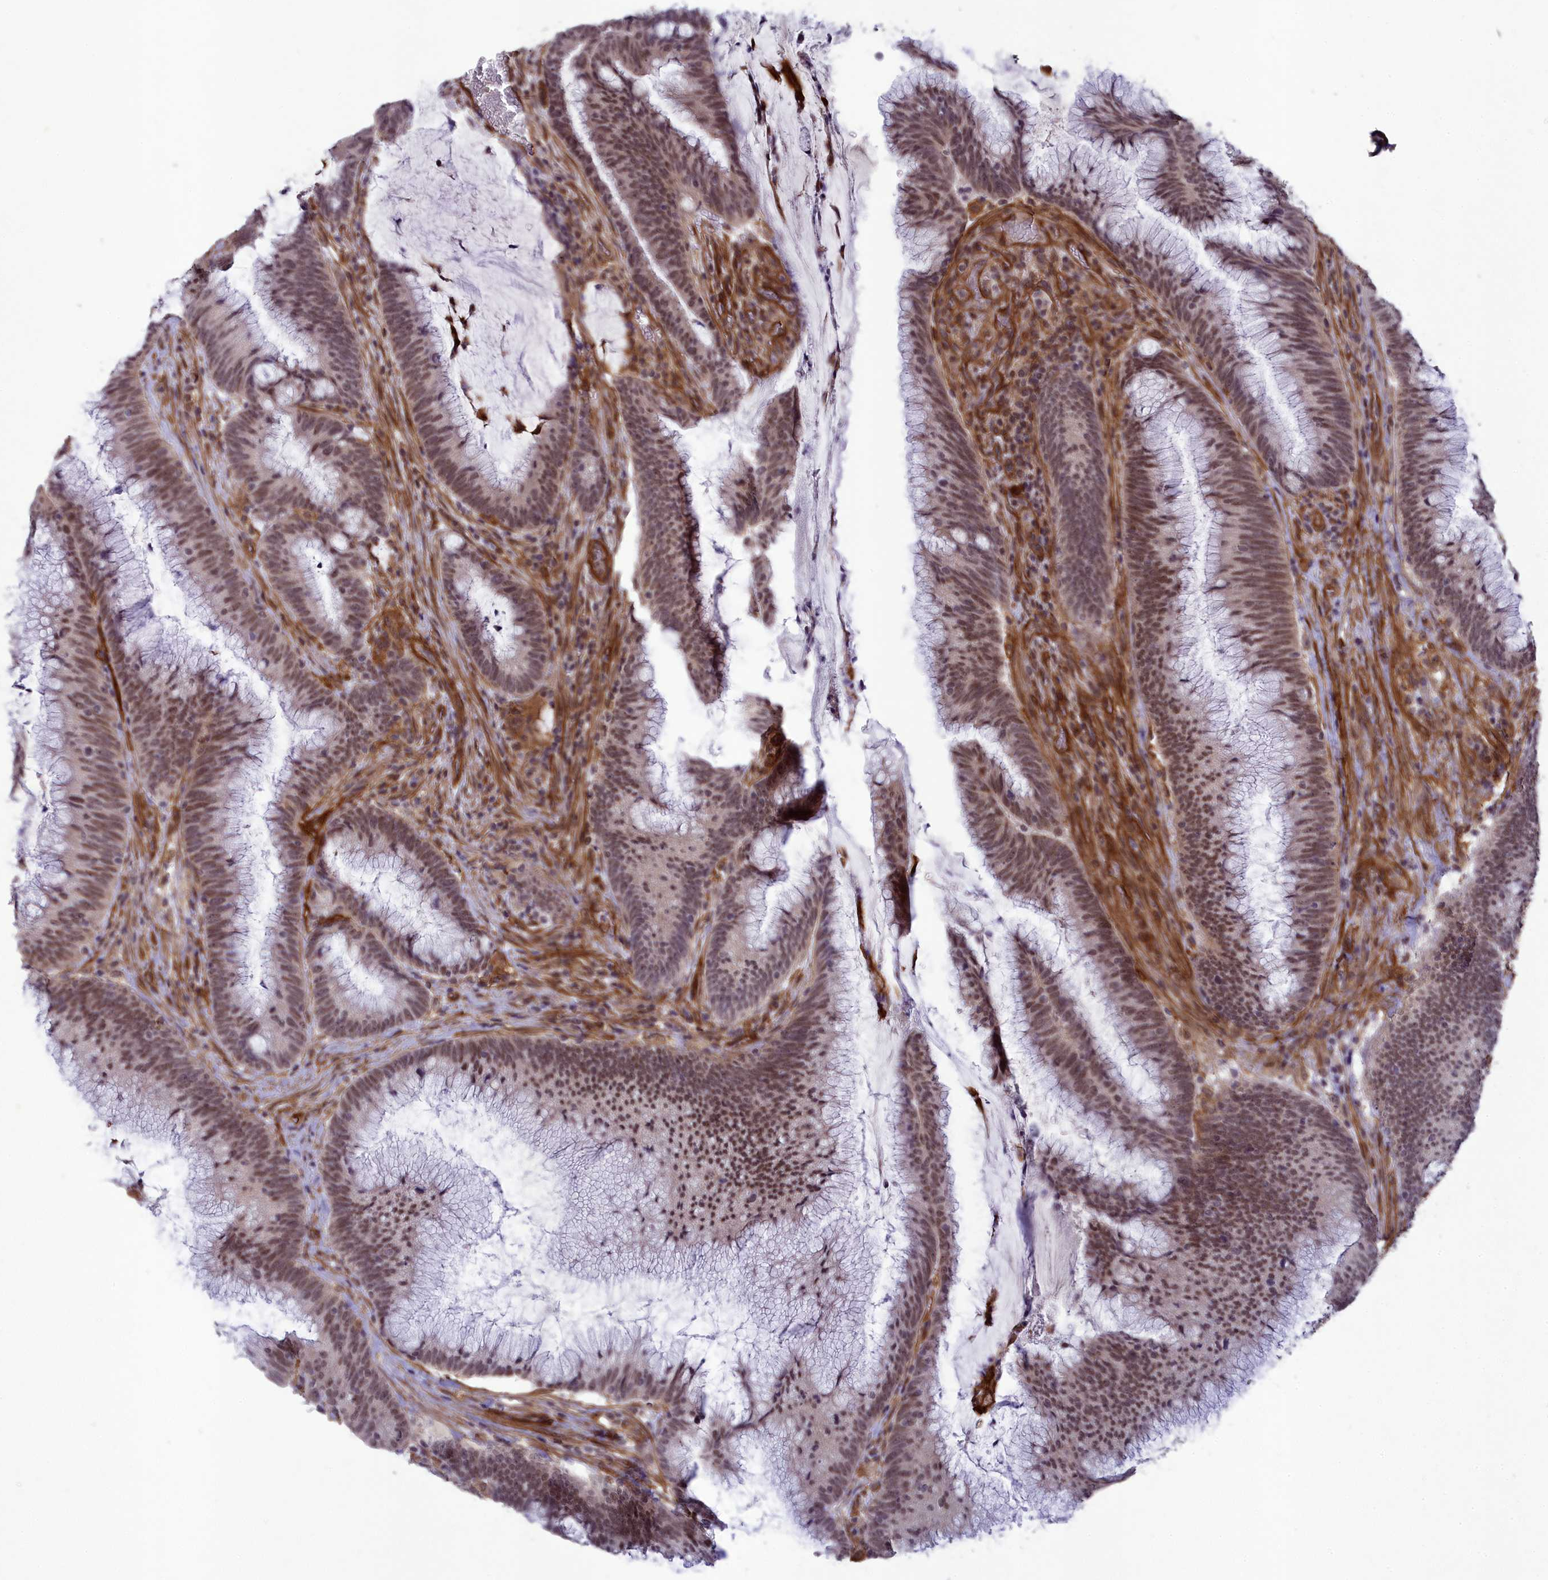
{"staining": {"intensity": "moderate", "quantity": ">75%", "location": "nuclear"}, "tissue": "colorectal cancer", "cell_type": "Tumor cells", "image_type": "cancer", "snomed": [{"axis": "morphology", "description": "Adenocarcinoma, NOS"}, {"axis": "topography", "description": "Rectum"}], "caption": "Moderate nuclear expression for a protein is seen in about >75% of tumor cells of colorectal cancer (adenocarcinoma) using IHC.", "gene": "TNS1", "patient": {"sex": "female", "age": 77}}